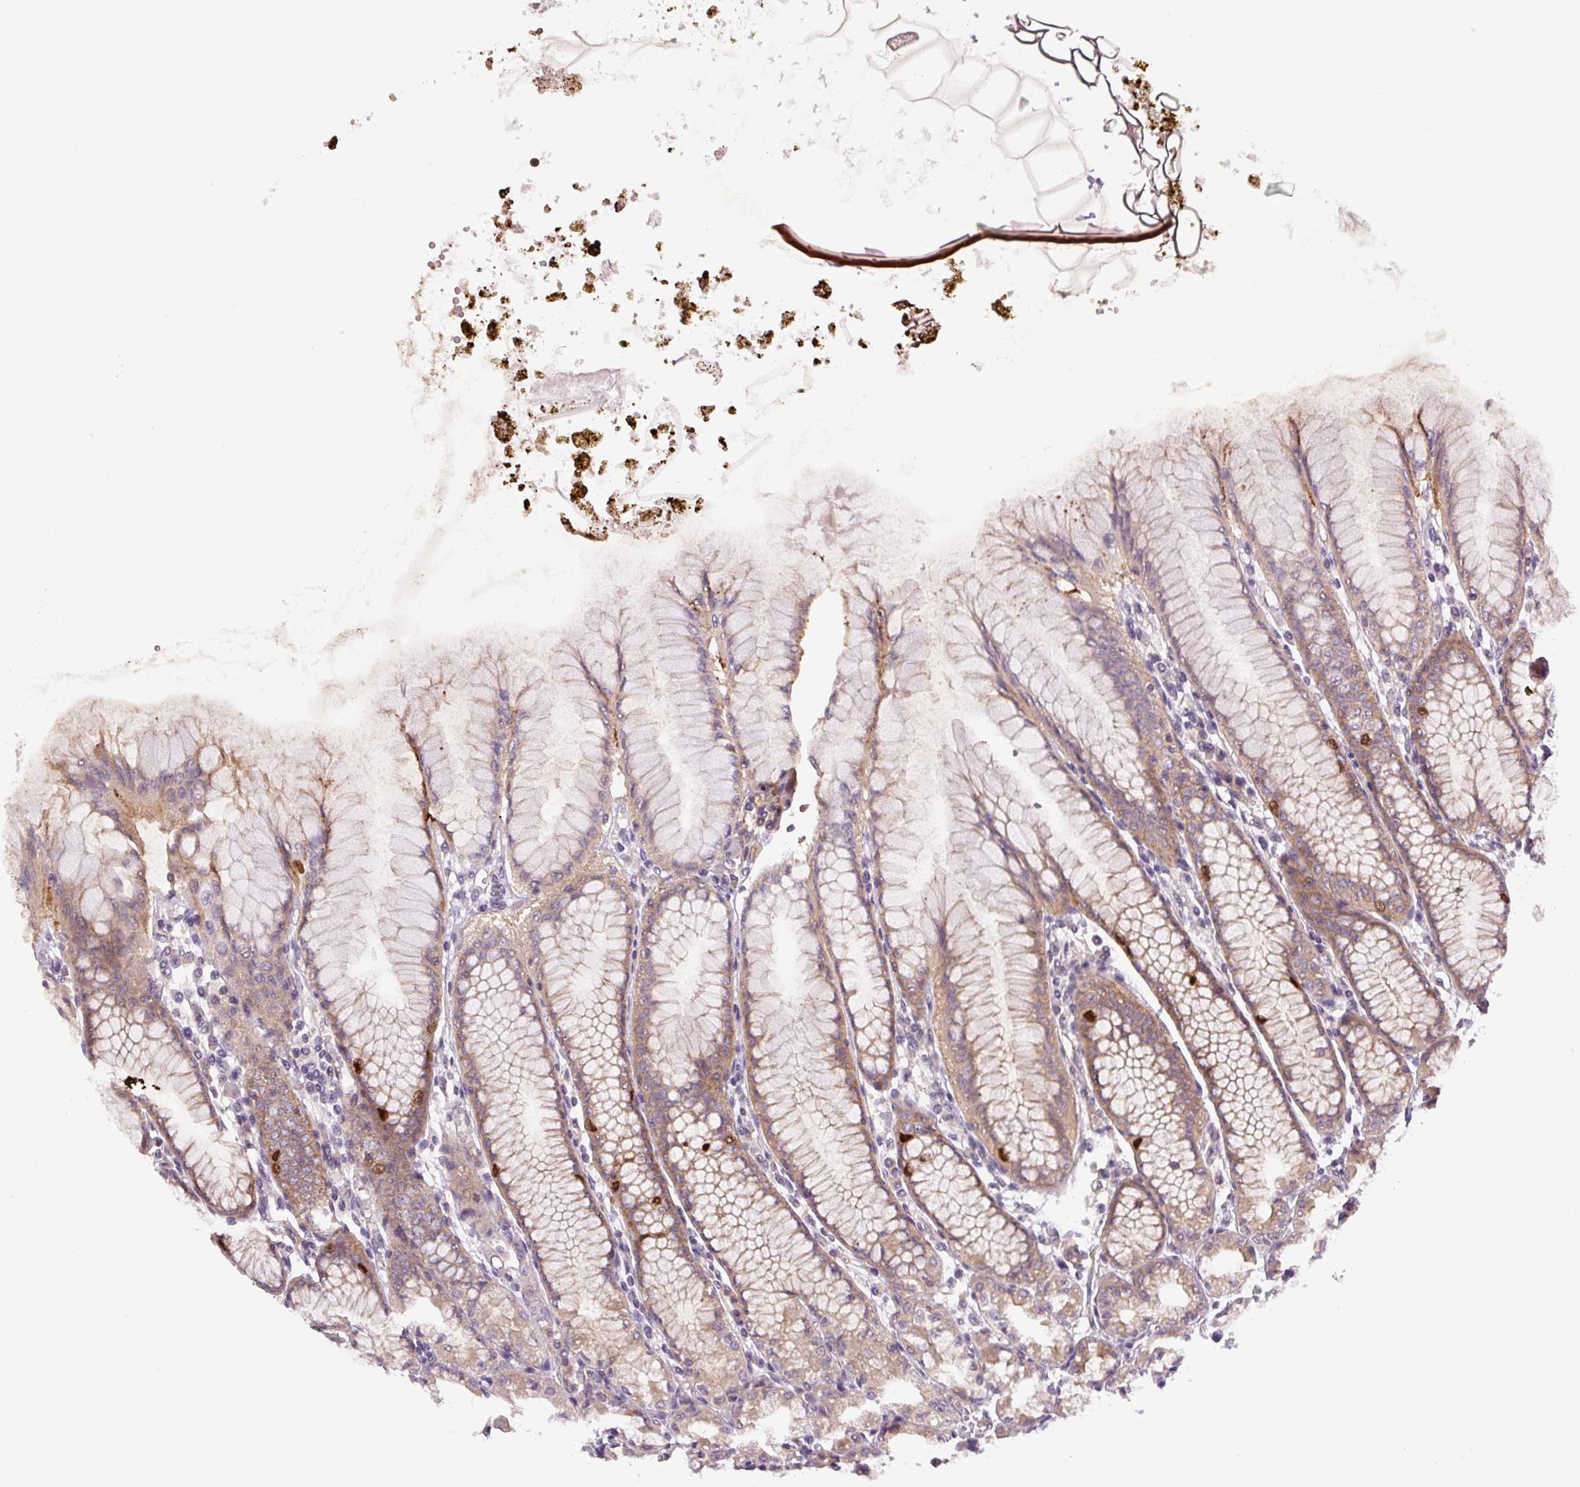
{"staining": {"intensity": "moderate", "quantity": "25%-75%", "location": "cytoplasmic/membranous"}, "tissue": "stomach", "cell_type": "Glandular cells", "image_type": "normal", "snomed": [{"axis": "morphology", "description": "Normal tissue, NOS"}, {"axis": "topography", "description": "Stomach"}], "caption": "The image reveals staining of unremarkable stomach, revealing moderate cytoplasmic/membranous protein staining (brown color) within glandular cells.", "gene": "KIFC1", "patient": {"sex": "female", "age": 57}}